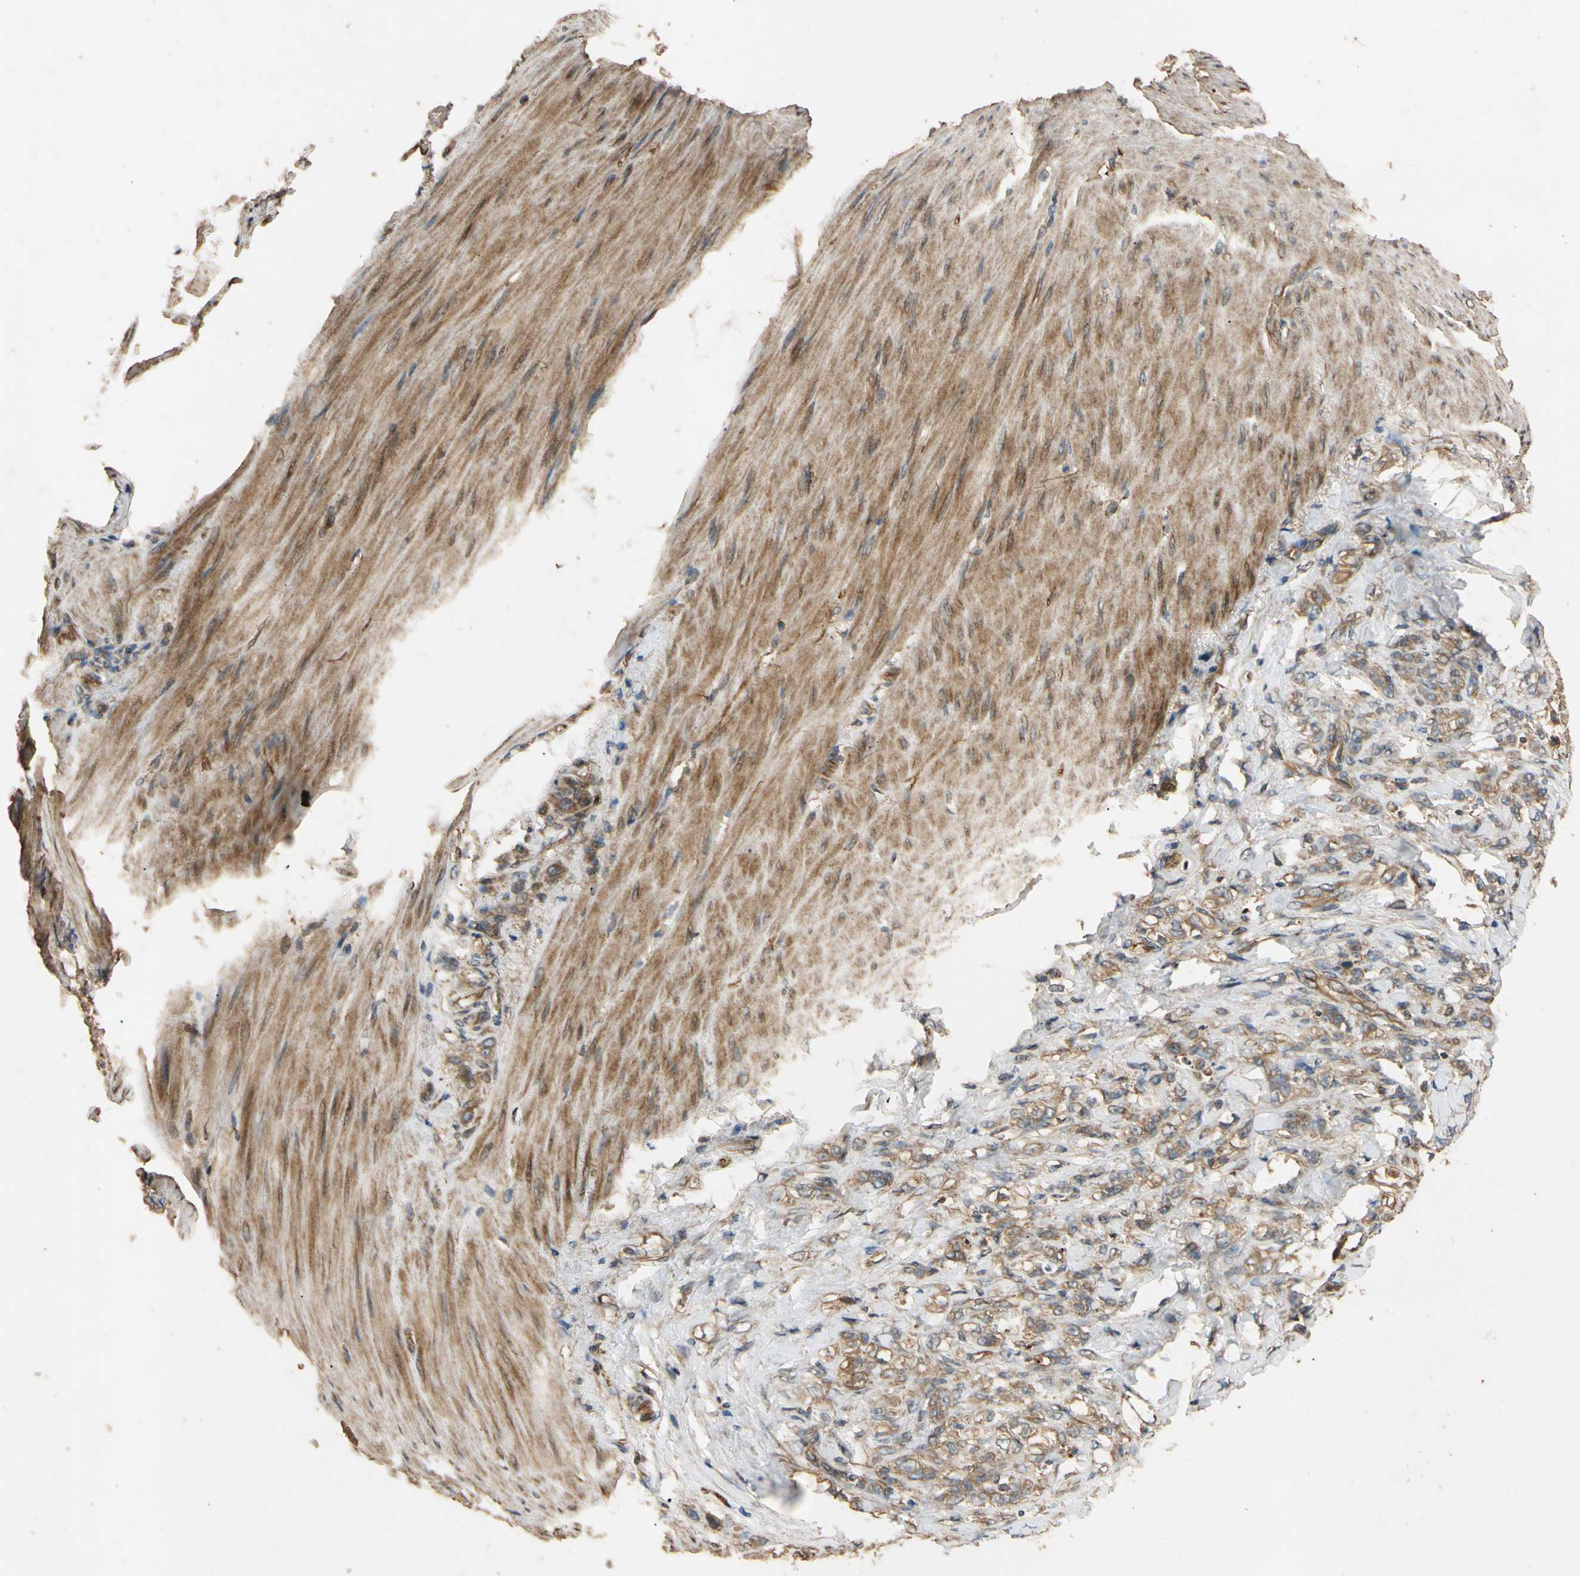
{"staining": {"intensity": "moderate", "quantity": ">75%", "location": "cytoplasmic/membranous"}, "tissue": "stomach cancer", "cell_type": "Tumor cells", "image_type": "cancer", "snomed": [{"axis": "morphology", "description": "Adenocarcinoma, NOS"}, {"axis": "topography", "description": "Stomach"}], "caption": "Immunohistochemistry micrograph of human stomach cancer (adenocarcinoma) stained for a protein (brown), which shows medium levels of moderate cytoplasmic/membranous expression in approximately >75% of tumor cells.", "gene": "MGRN1", "patient": {"sex": "male", "age": 82}}